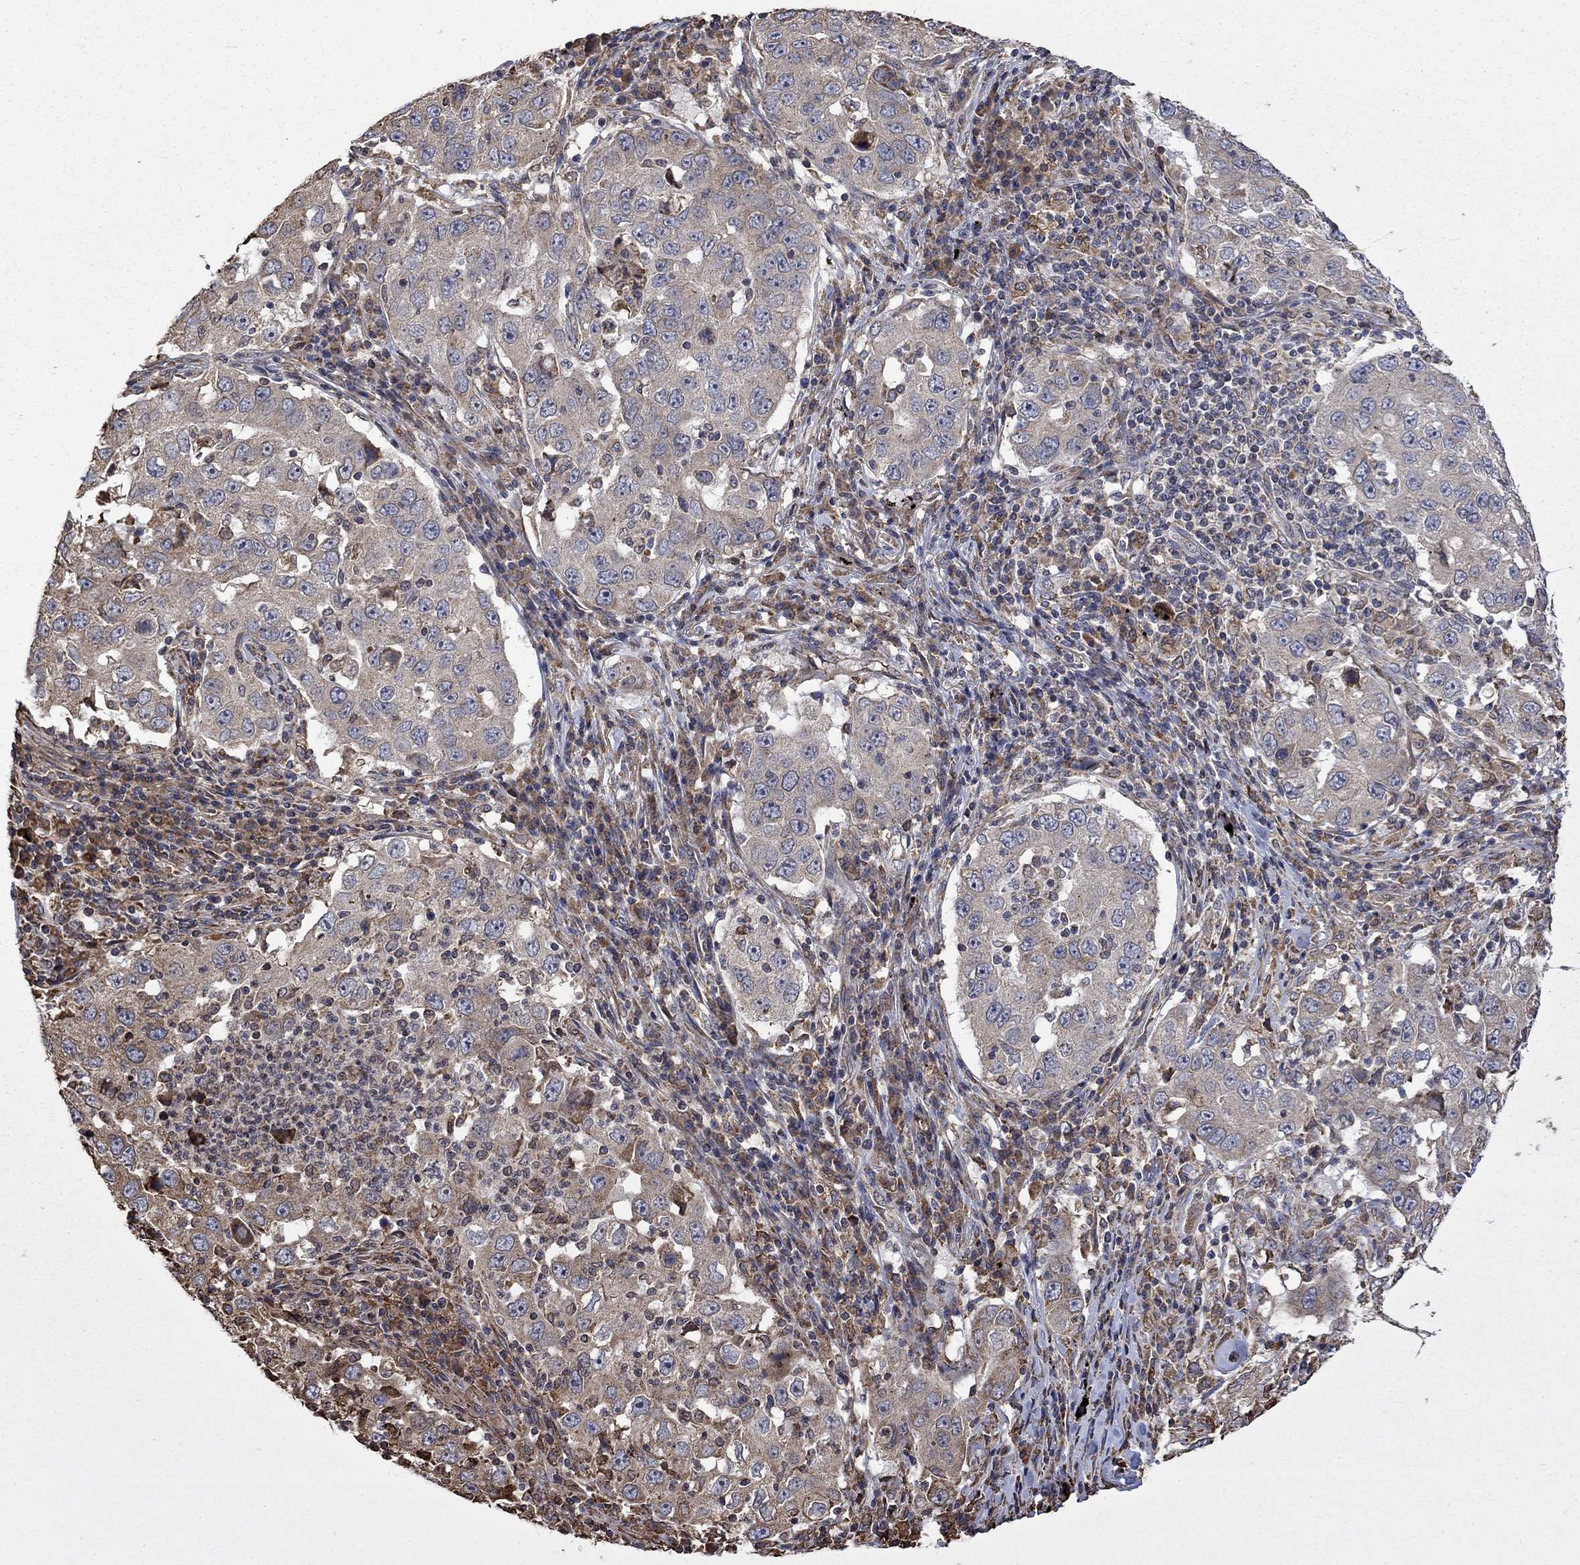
{"staining": {"intensity": "weak", "quantity": "<25%", "location": "cytoplasmic/membranous"}, "tissue": "lung cancer", "cell_type": "Tumor cells", "image_type": "cancer", "snomed": [{"axis": "morphology", "description": "Adenocarcinoma, NOS"}, {"axis": "topography", "description": "Lung"}], "caption": "IHC of lung adenocarcinoma demonstrates no staining in tumor cells.", "gene": "ESRRA", "patient": {"sex": "male", "age": 73}}